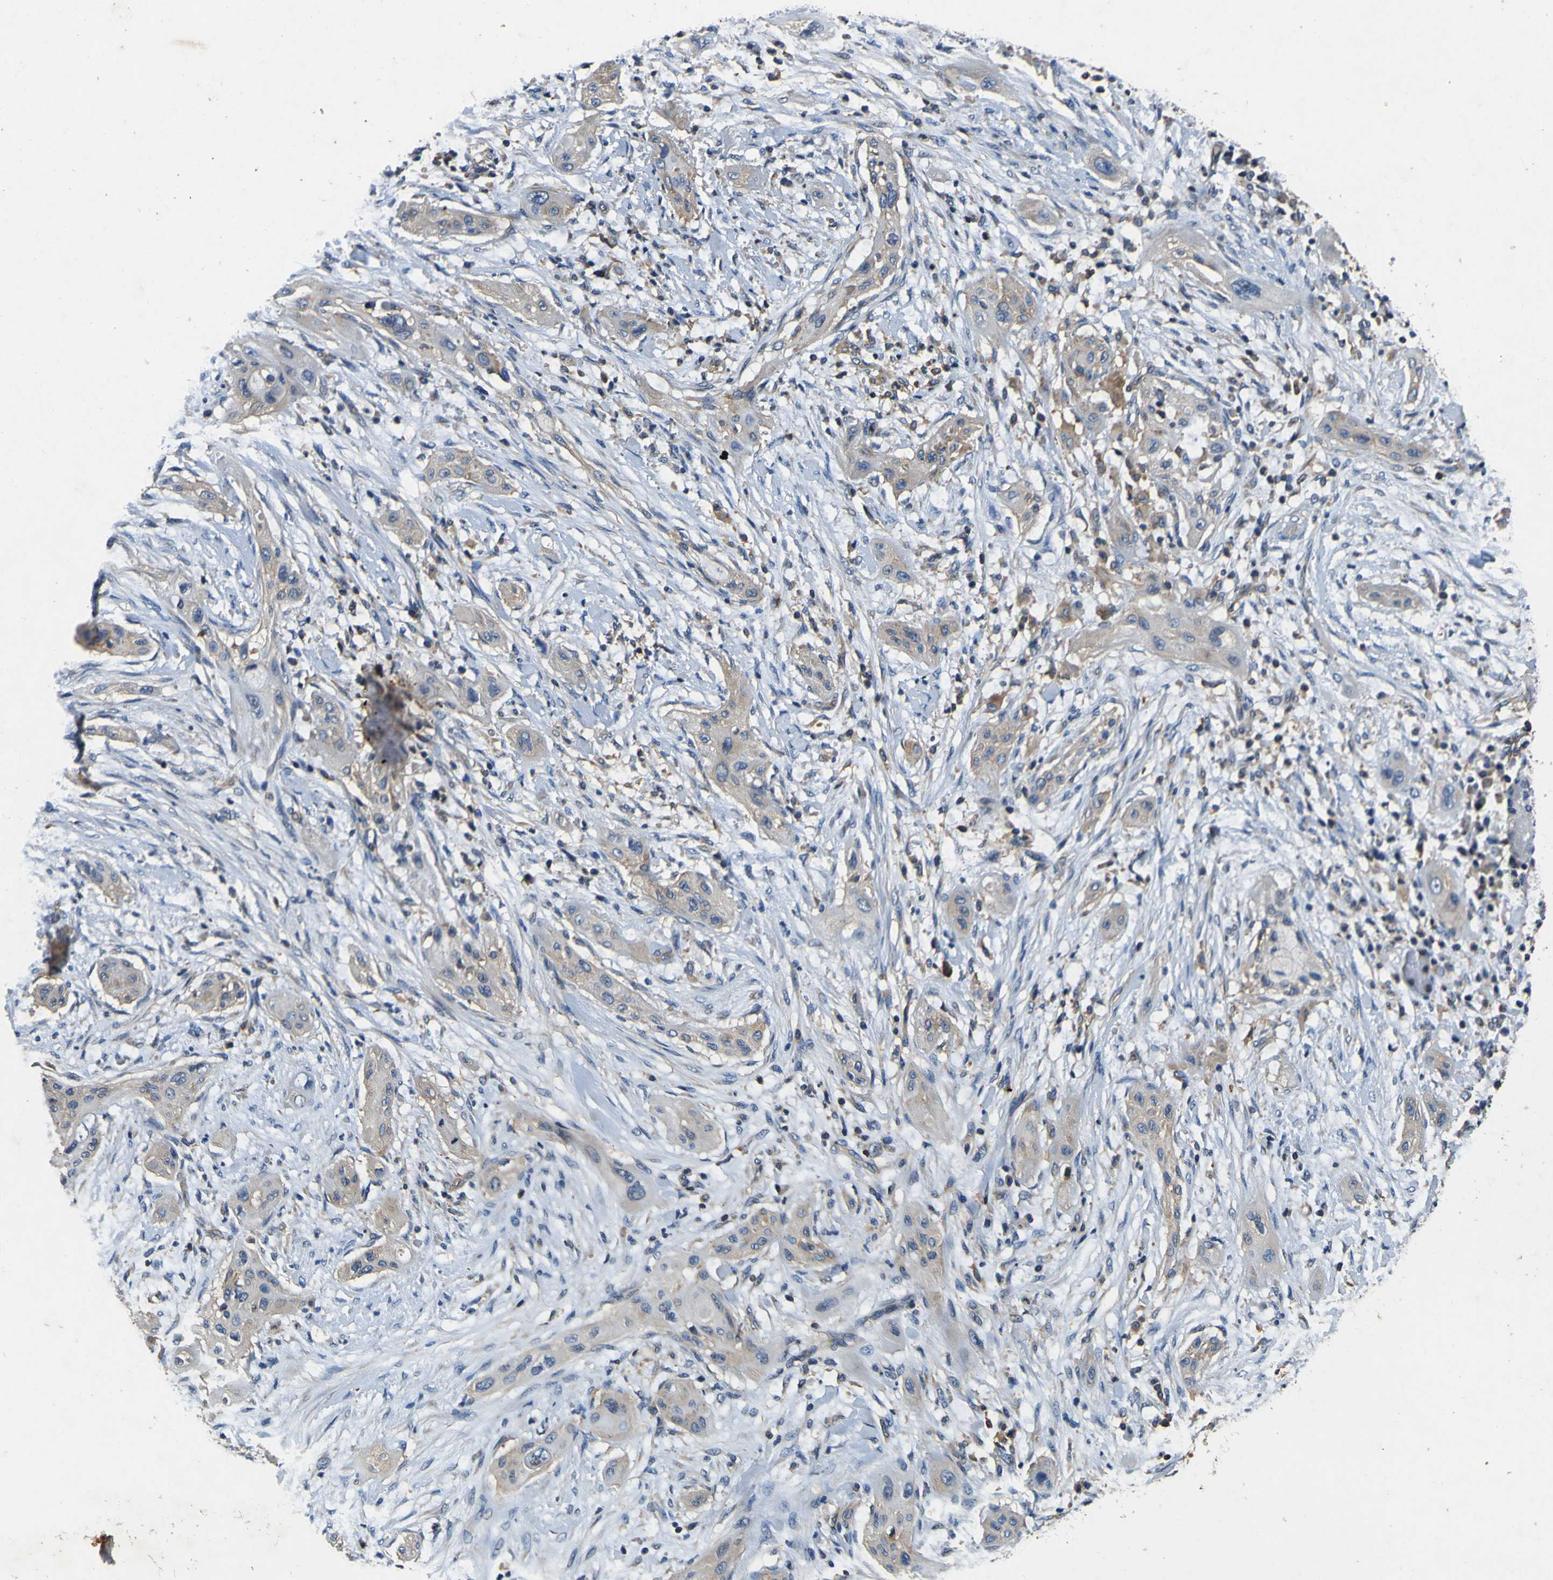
{"staining": {"intensity": "weak", "quantity": ">75%", "location": "cytoplasmic/membranous"}, "tissue": "lung cancer", "cell_type": "Tumor cells", "image_type": "cancer", "snomed": [{"axis": "morphology", "description": "Squamous cell carcinoma, NOS"}, {"axis": "topography", "description": "Lung"}], "caption": "A high-resolution photomicrograph shows immunohistochemistry staining of lung squamous cell carcinoma, which reveals weak cytoplasmic/membranous expression in about >75% of tumor cells.", "gene": "CNR2", "patient": {"sex": "female", "age": 47}}